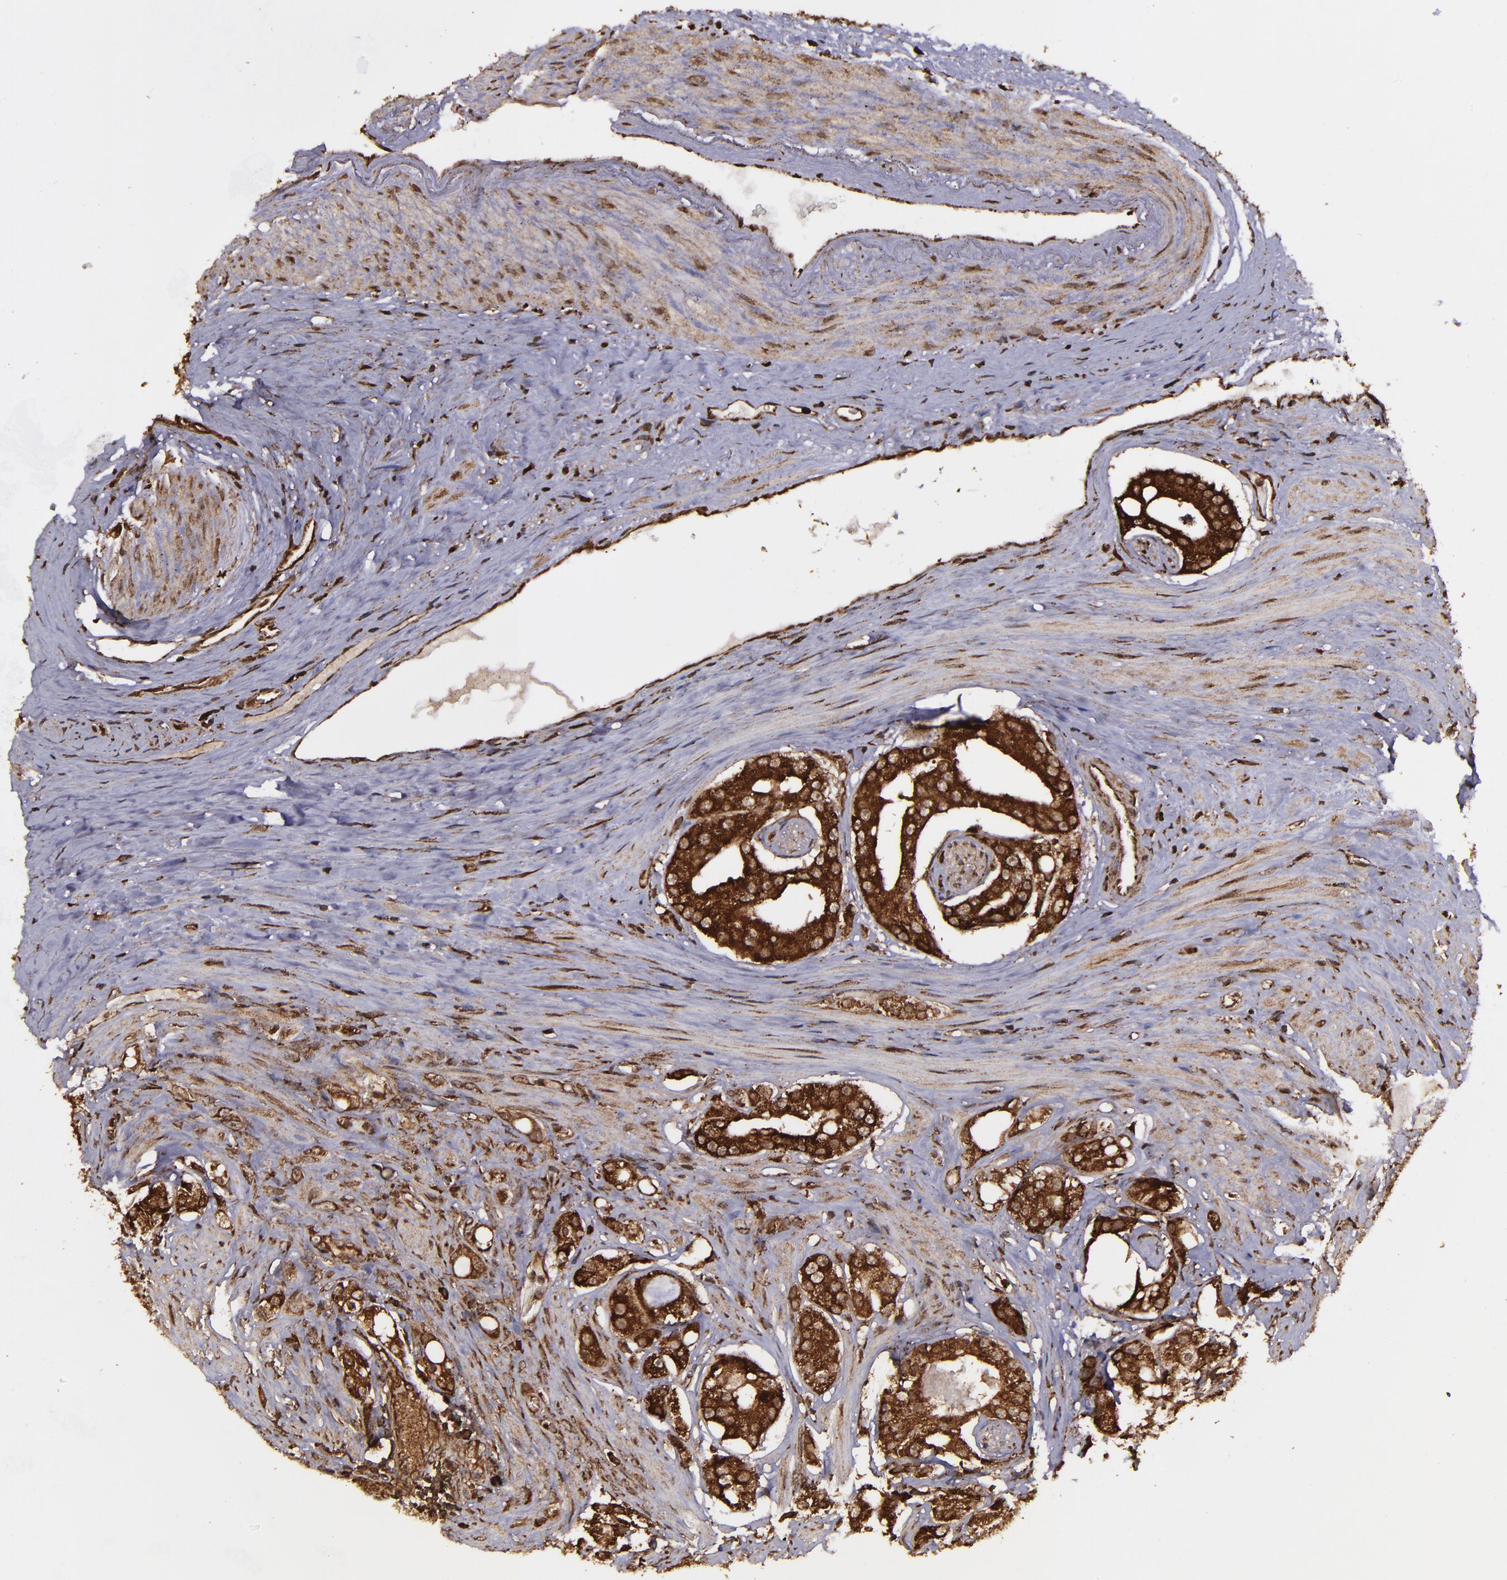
{"staining": {"intensity": "strong", "quantity": ">75%", "location": "cytoplasmic/membranous,nuclear"}, "tissue": "prostate cancer", "cell_type": "Tumor cells", "image_type": "cancer", "snomed": [{"axis": "morphology", "description": "Adenocarcinoma, High grade"}, {"axis": "topography", "description": "Prostate"}], "caption": "There is high levels of strong cytoplasmic/membranous and nuclear positivity in tumor cells of prostate adenocarcinoma (high-grade), as demonstrated by immunohistochemical staining (brown color).", "gene": "EIF4ENIF1", "patient": {"sex": "male", "age": 68}}